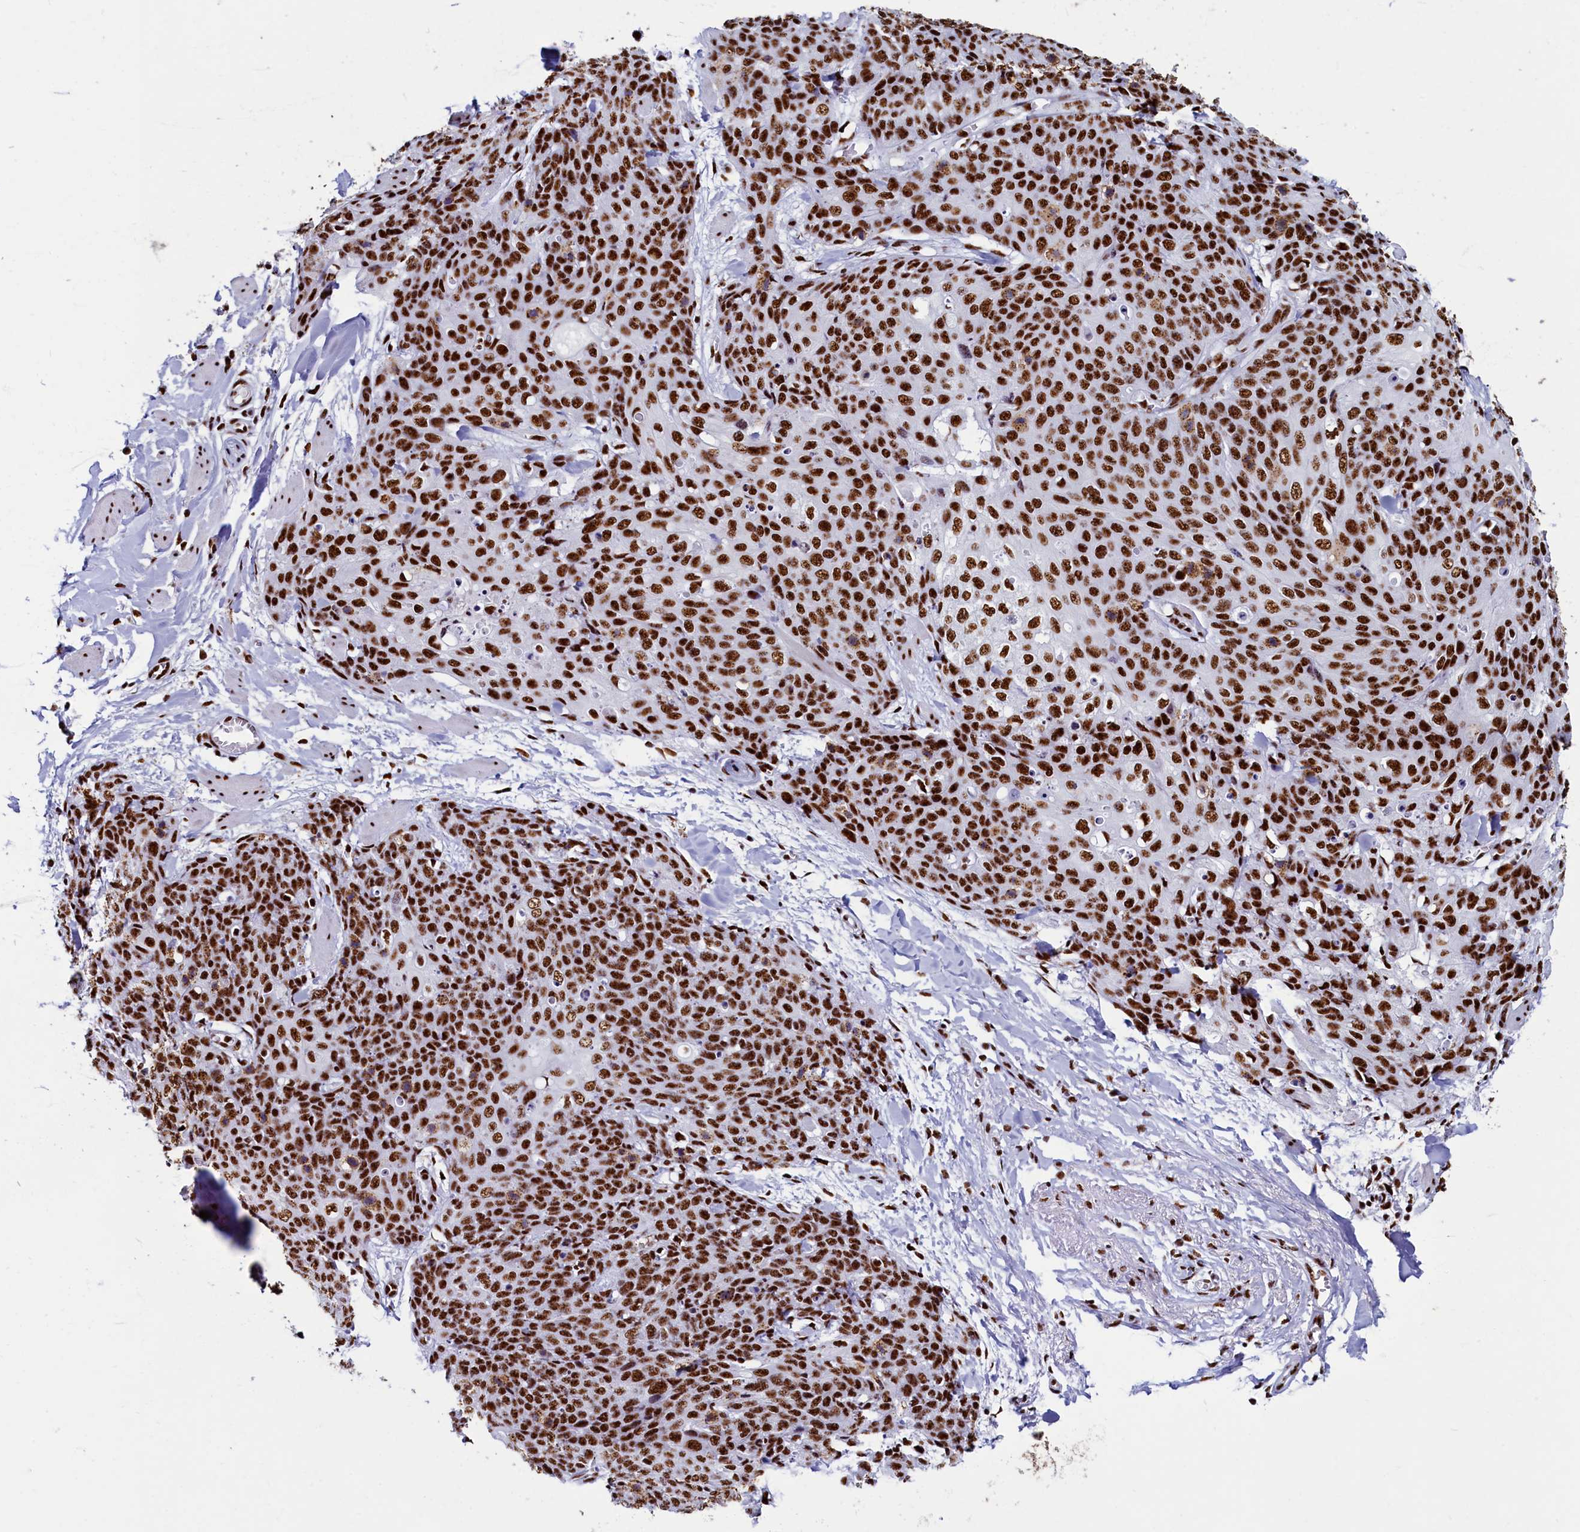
{"staining": {"intensity": "strong", "quantity": ">75%", "location": "nuclear"}, "tissue": "skin cancer", "cell_type": "Tumor cells", "image_type": "cancer", "snomed": [{"axis": "morphology", "description": "Squamous cell carcinoma, NOS"}, {"axis": "topography", "description": "Skin"}, {"axis": "topography", "description": "Vulva"}], "caption": "Immunohistochemistry (IHC) of skin cancer exhibits high levels of strong nuclear staining in about >75% of tumor cells.", "gene": "SRRM2", "patient": {"sex": "female", "age": 85}}